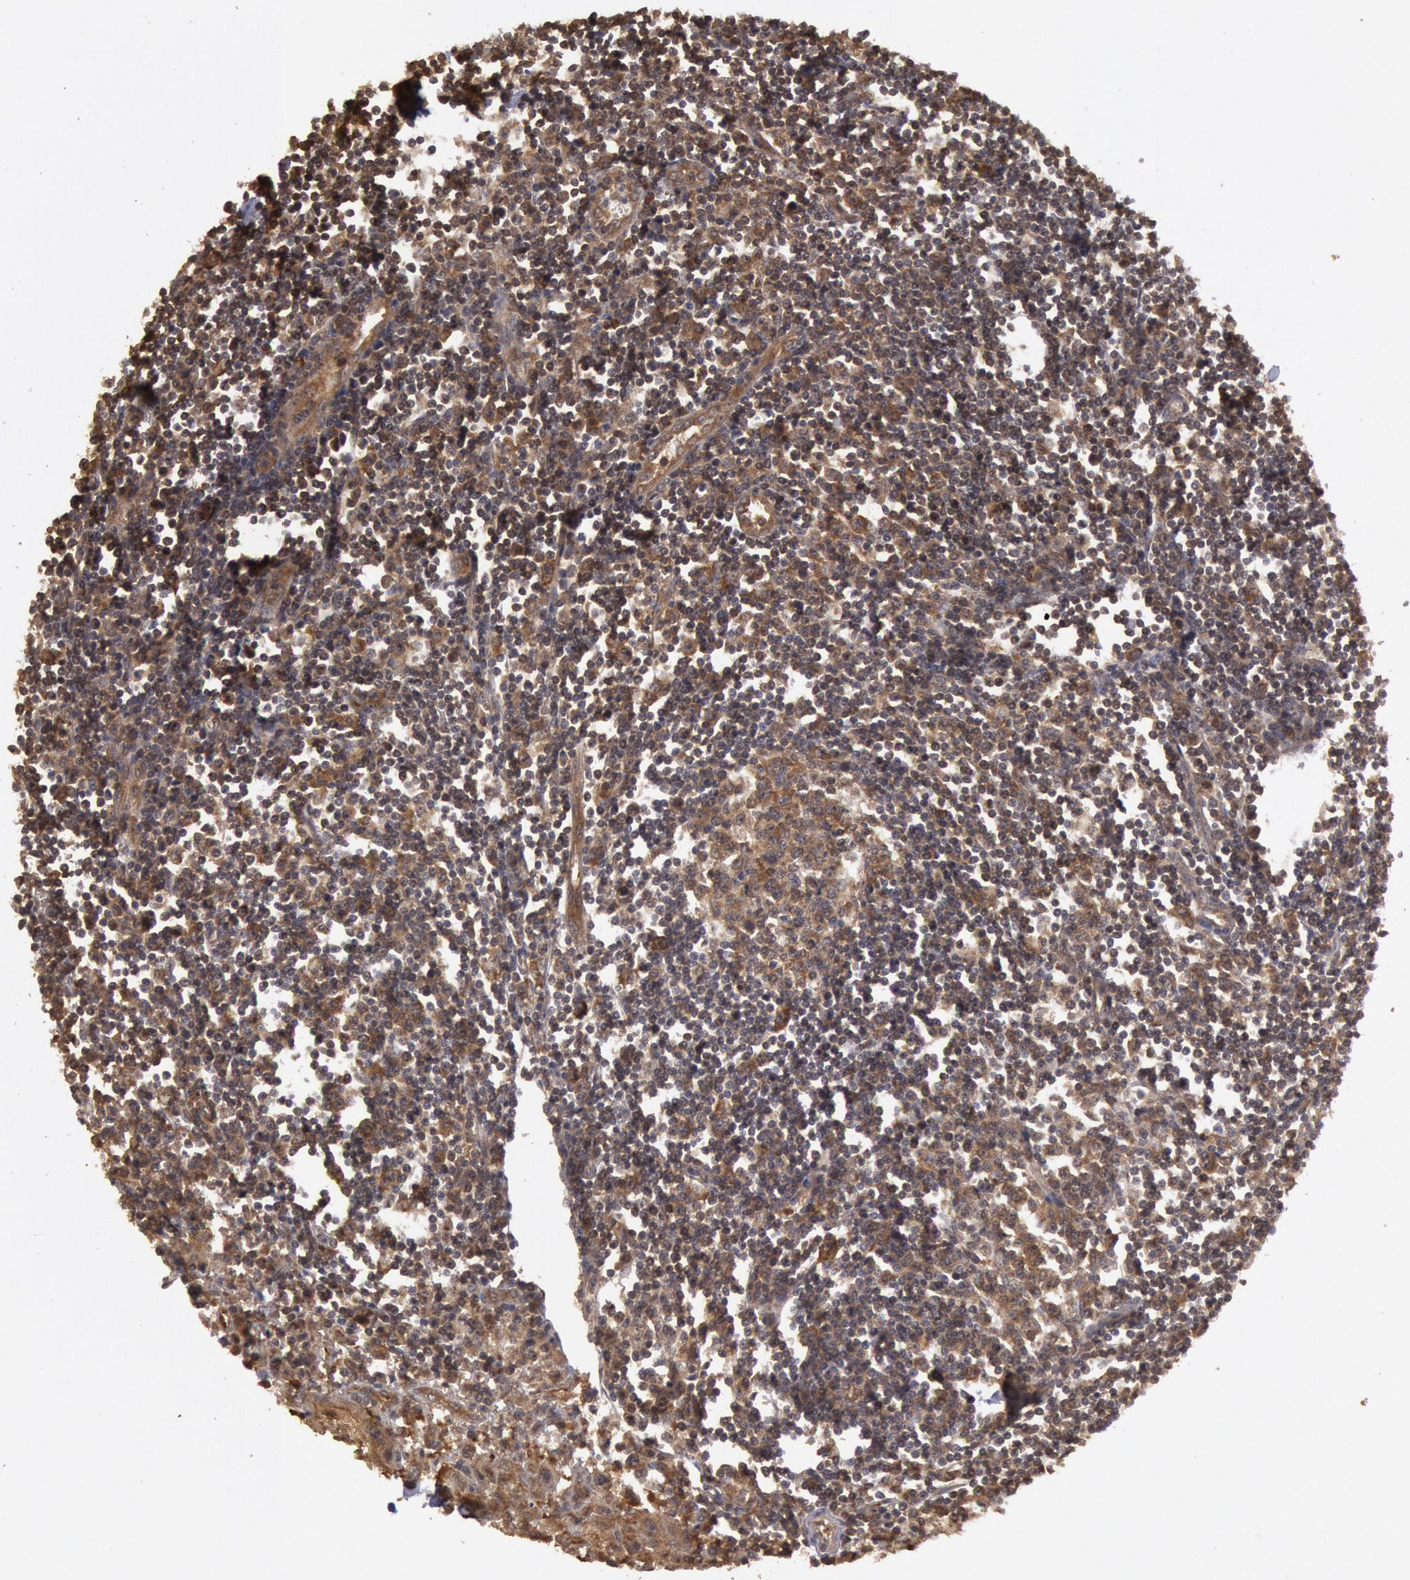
{"staining": {"intensity": "moderate", "quantity": ">75%", "location": "cytoplasmic/membranous"}, "tissue": "head and neck cancer", "cell_type": "Tumor cells", "image_type": "cancer", "snomed": [{"axis": "morphology", "description": "Squamous cell carcinoma, NOS"}, {"axis": "topography", "description": "Head-Neck"}], "caption": "Immunohistochemistry (IHC) staining of squamous cell carcinoma (head and neck), which shows medium levels of moderate cytoplasmic/membranous positivity in approximately >75% of tumor cells indicating moderate cytoplasmic/membranous protein staining. The staining was performed using DAB (3,3'-diaminobenzidine) (brown) for protein detection and nuclei were counterstained in hematoxylin (blue).", "gene": "USP14", "patient": {"sex": "male", "age": 64}}